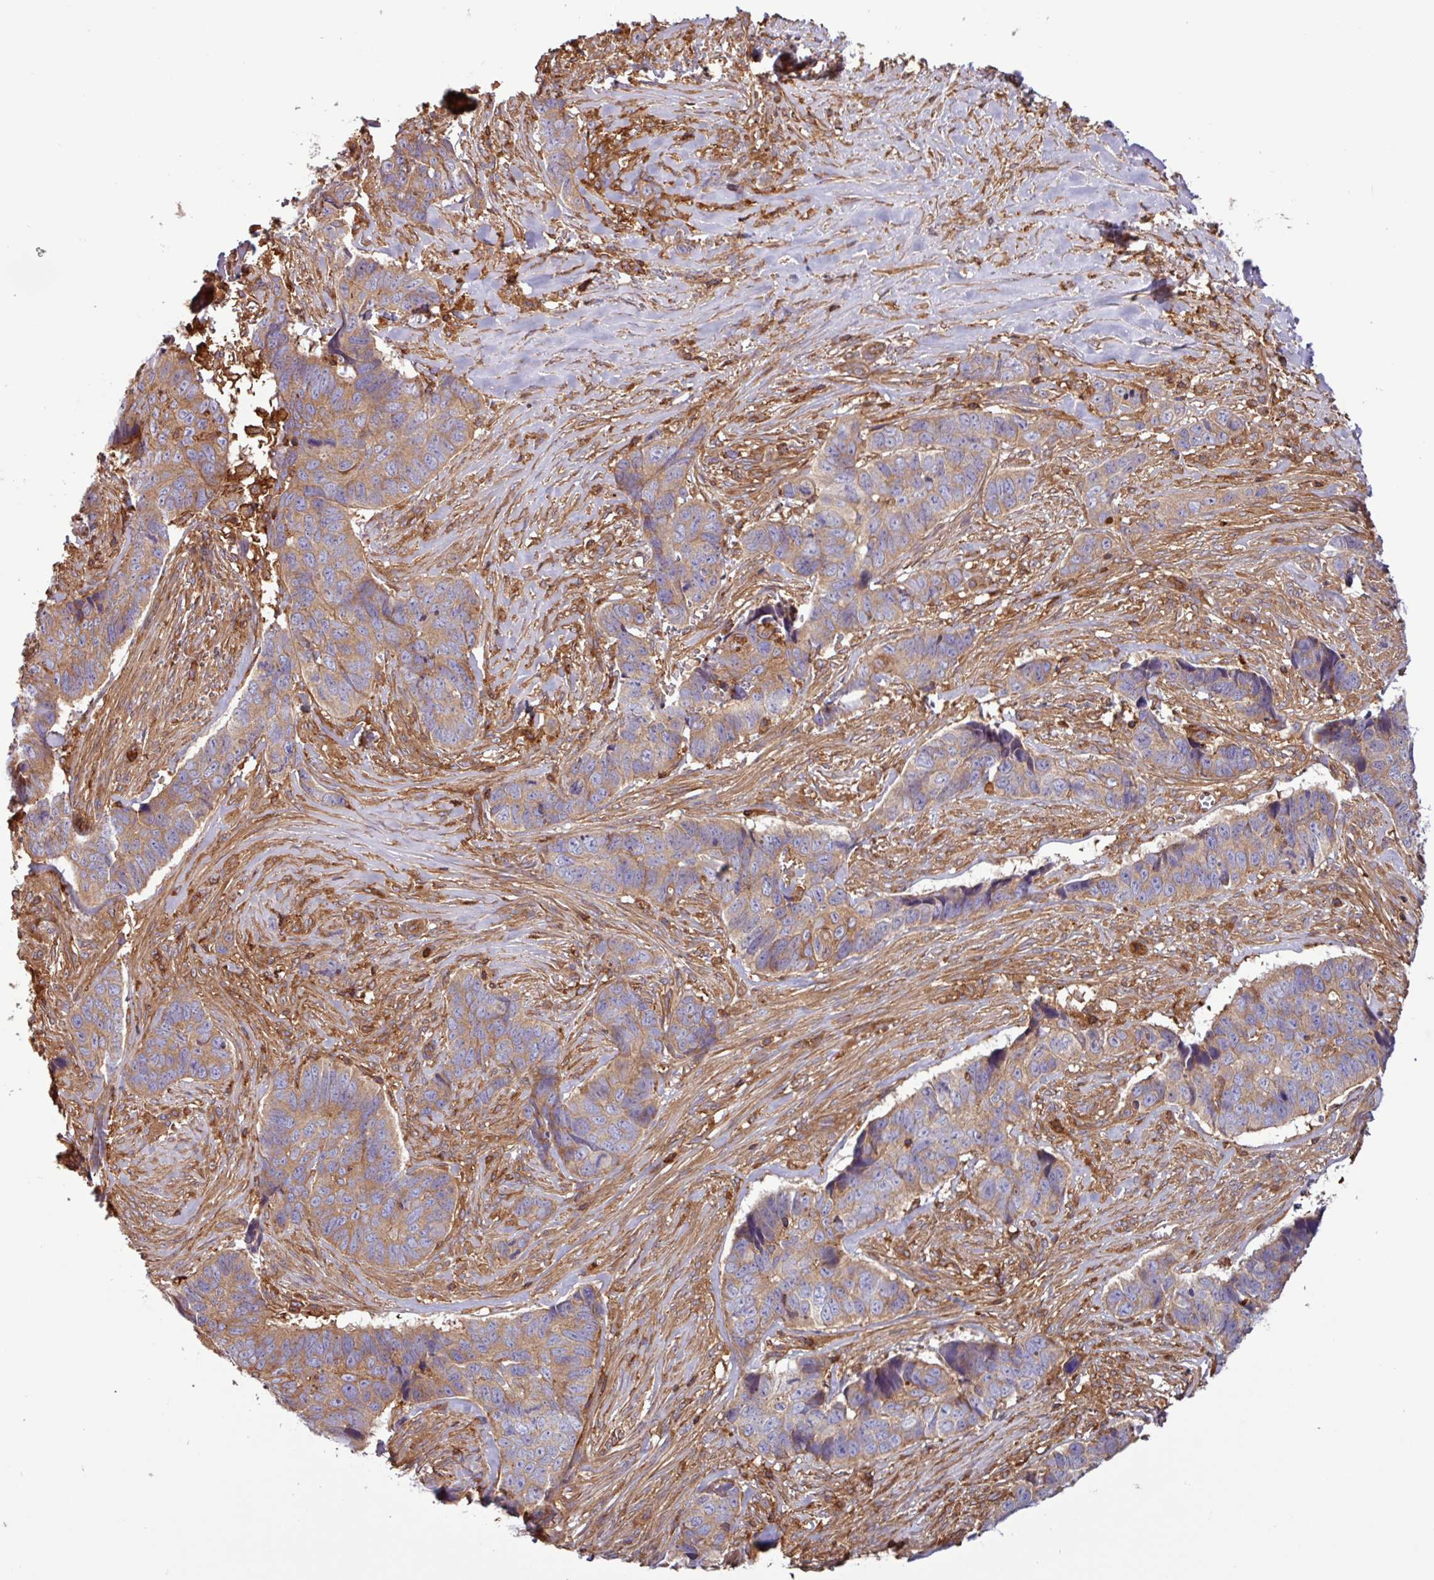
{"staining": {"intensity": "moderate", "quantity": ">75%", "location": "cytoplasmic/membranous"}, "tissue": "skin cancer", "cell_type": "Tumor cells", "image_type": "cancer", "snomed": [{"axis": "morphology", "description": "Basal cell carcinoma"}, {"axis": "topography", "description": "Skin"}], "caption": "High-magnification brightfield microscopy of skin cancer (basal cell carcinoma) stained with DAB (brown) and counterstained with hematoxylin (blue). tumor cells exhibit moderate cytoplasmic/membranous staining is present in approximately>75% of cells.", "gene": "ACTR3", "patient": {"sex": "female", "age": 82}}